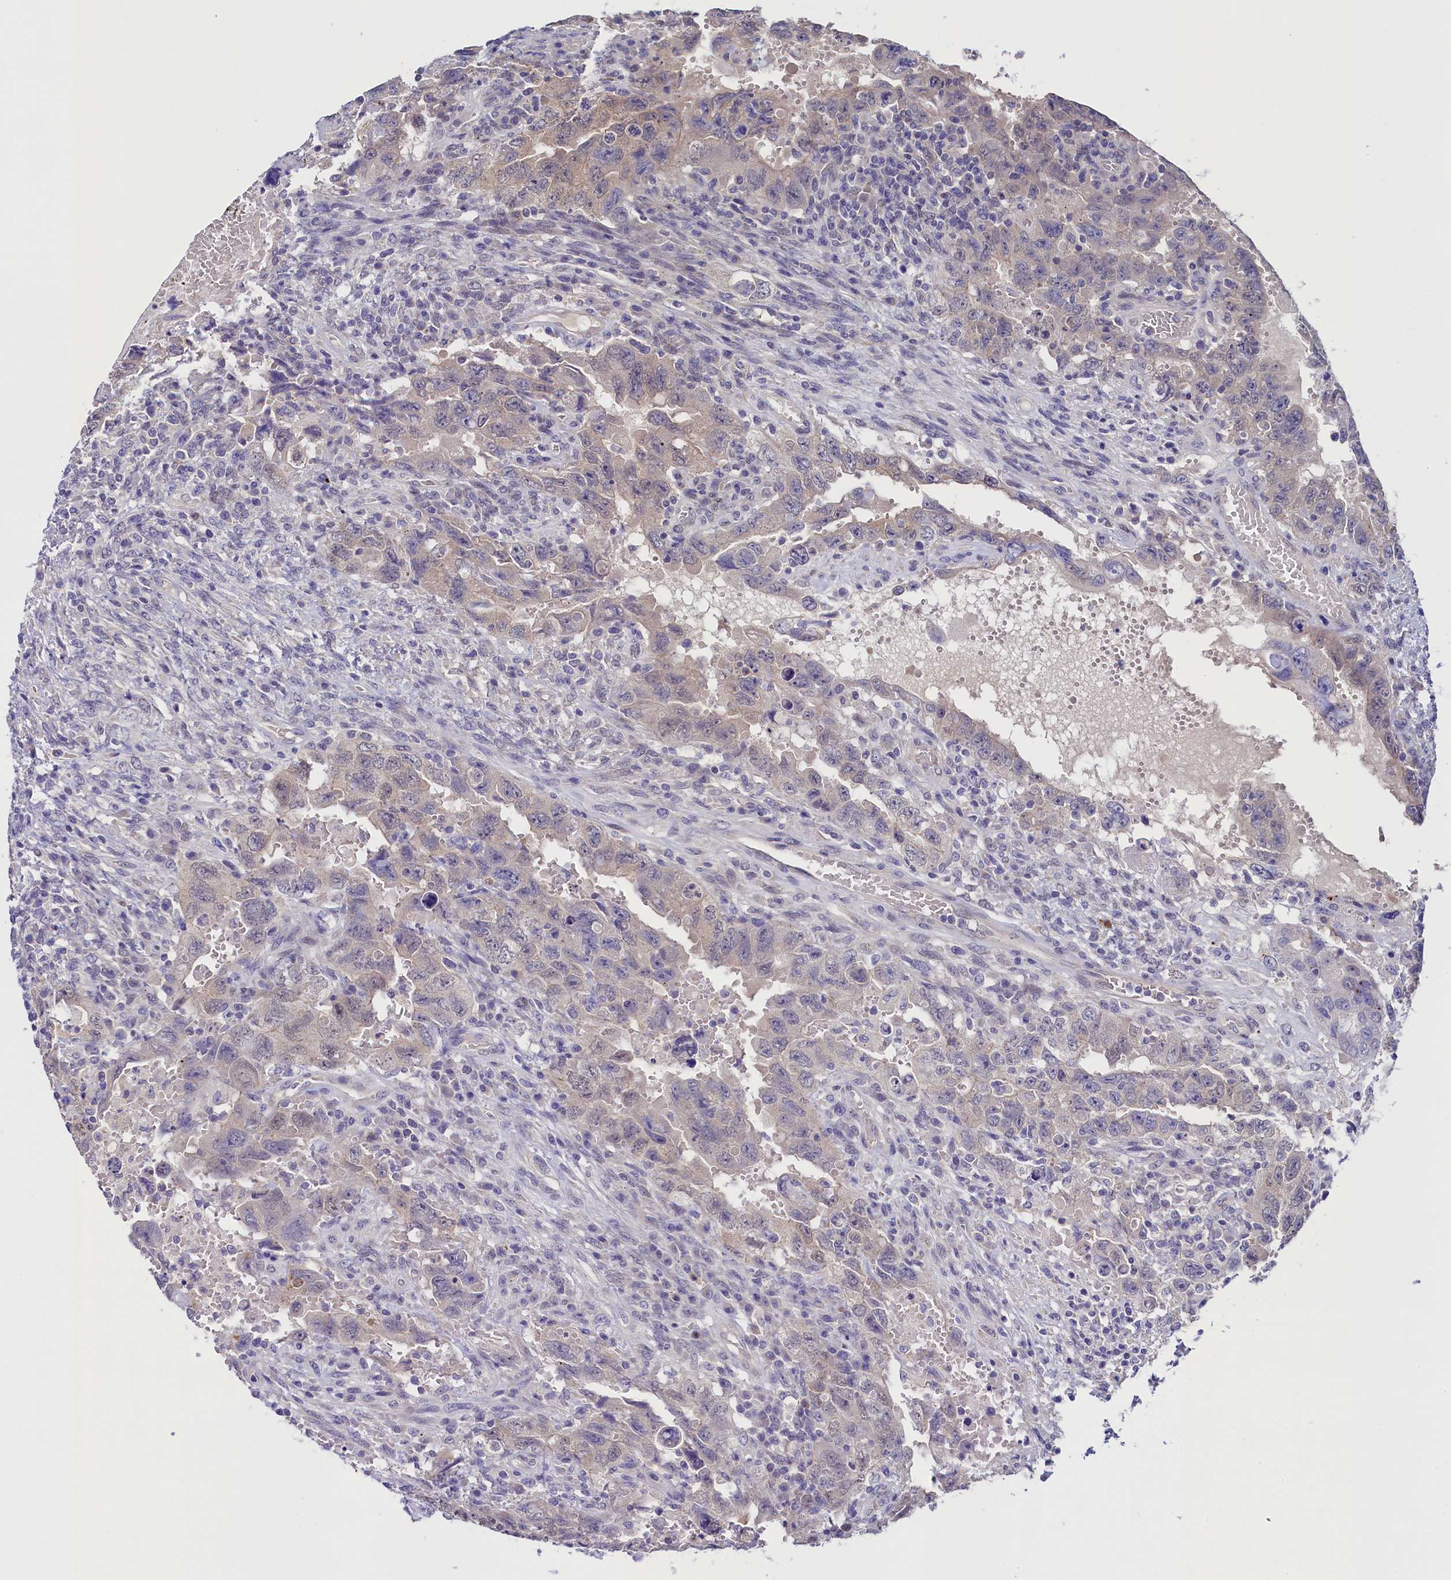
{"staining": {"intensity": "weak", "quantity": "<25%", "location": "nuclear"}, "tissue": "testis cancer", "cell_type": "Tumor cells", "image_type": "cancer", "snomed": [{"axis": "morphology", "description": "Carcinoma, Embryonal, NOS"}, {"axis": "topography", "description": "Testis"}], "caption": "This is an immunohistochemistry photomicrograph of human embryonal carcinoma (testis). There is no staining in tumor cells.", "gene": "FLYWCH2", "patient": {"sex": "male", "age": 26}}